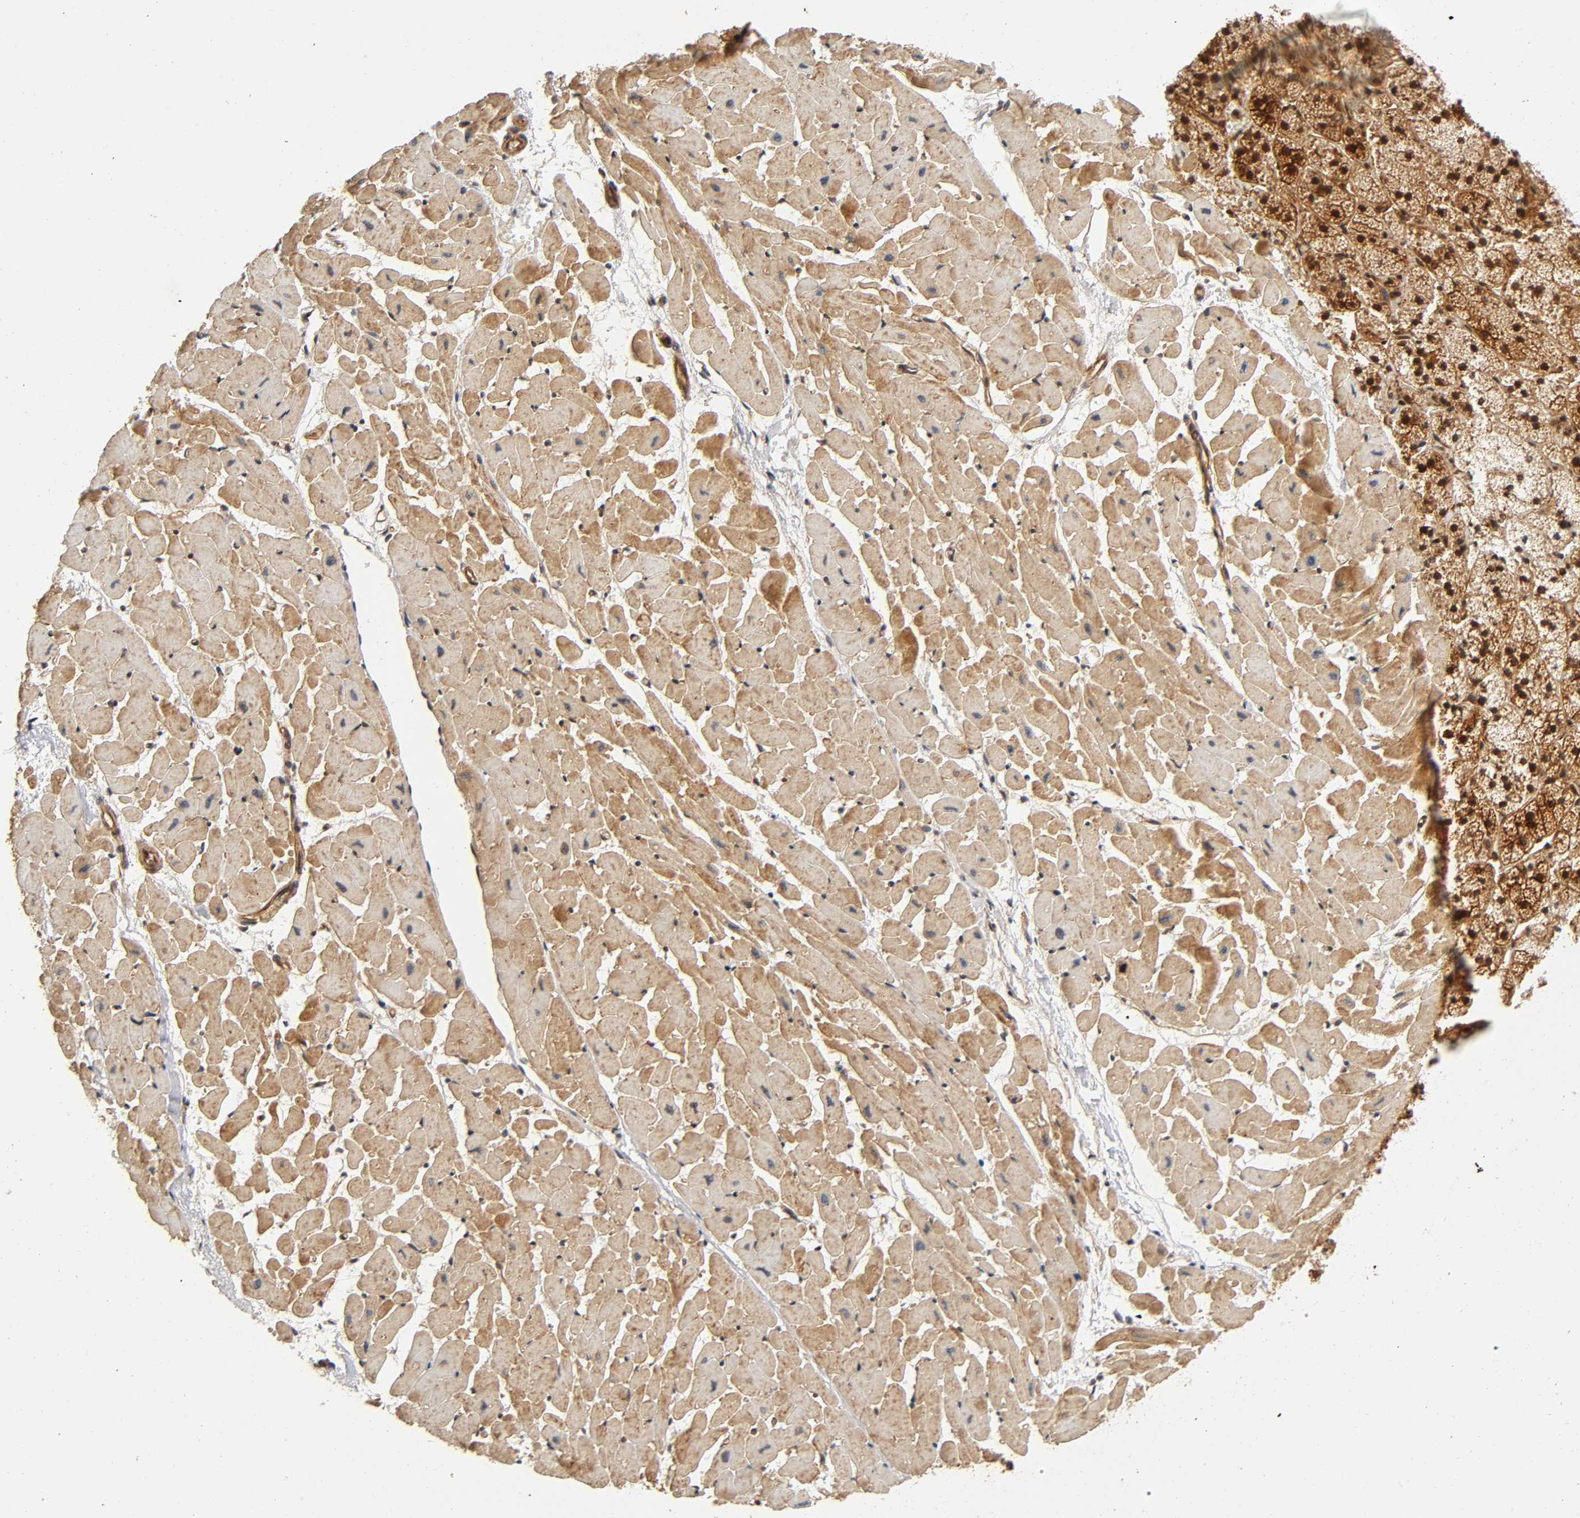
{"staining": {"intensity": "moderate", "quantity": ">75%", "location": "cytoplasmic/membranous,nuclear"}, "tissue": "heart muscle", "cell_type": "Cardiomyocytes", "image_type": "normal", "snomed": [{"axis": "morphology", "description": "Normal tissue, NOS"}, {"axis": "topography", "description": "Heart"}], "caption": "Immunohistochemical staining of normal human heart muscle demonstrates moderate cytoplasmic/membranous,nuclear protein expression in about >75% of cardiomyocytes. (DAB (3,3'-diaminobenzidine) IHC, brown staining for protein, blue staining for nuclei).", "gene": "IQCJ", "patient": {"sex": "female", "age": 19}}